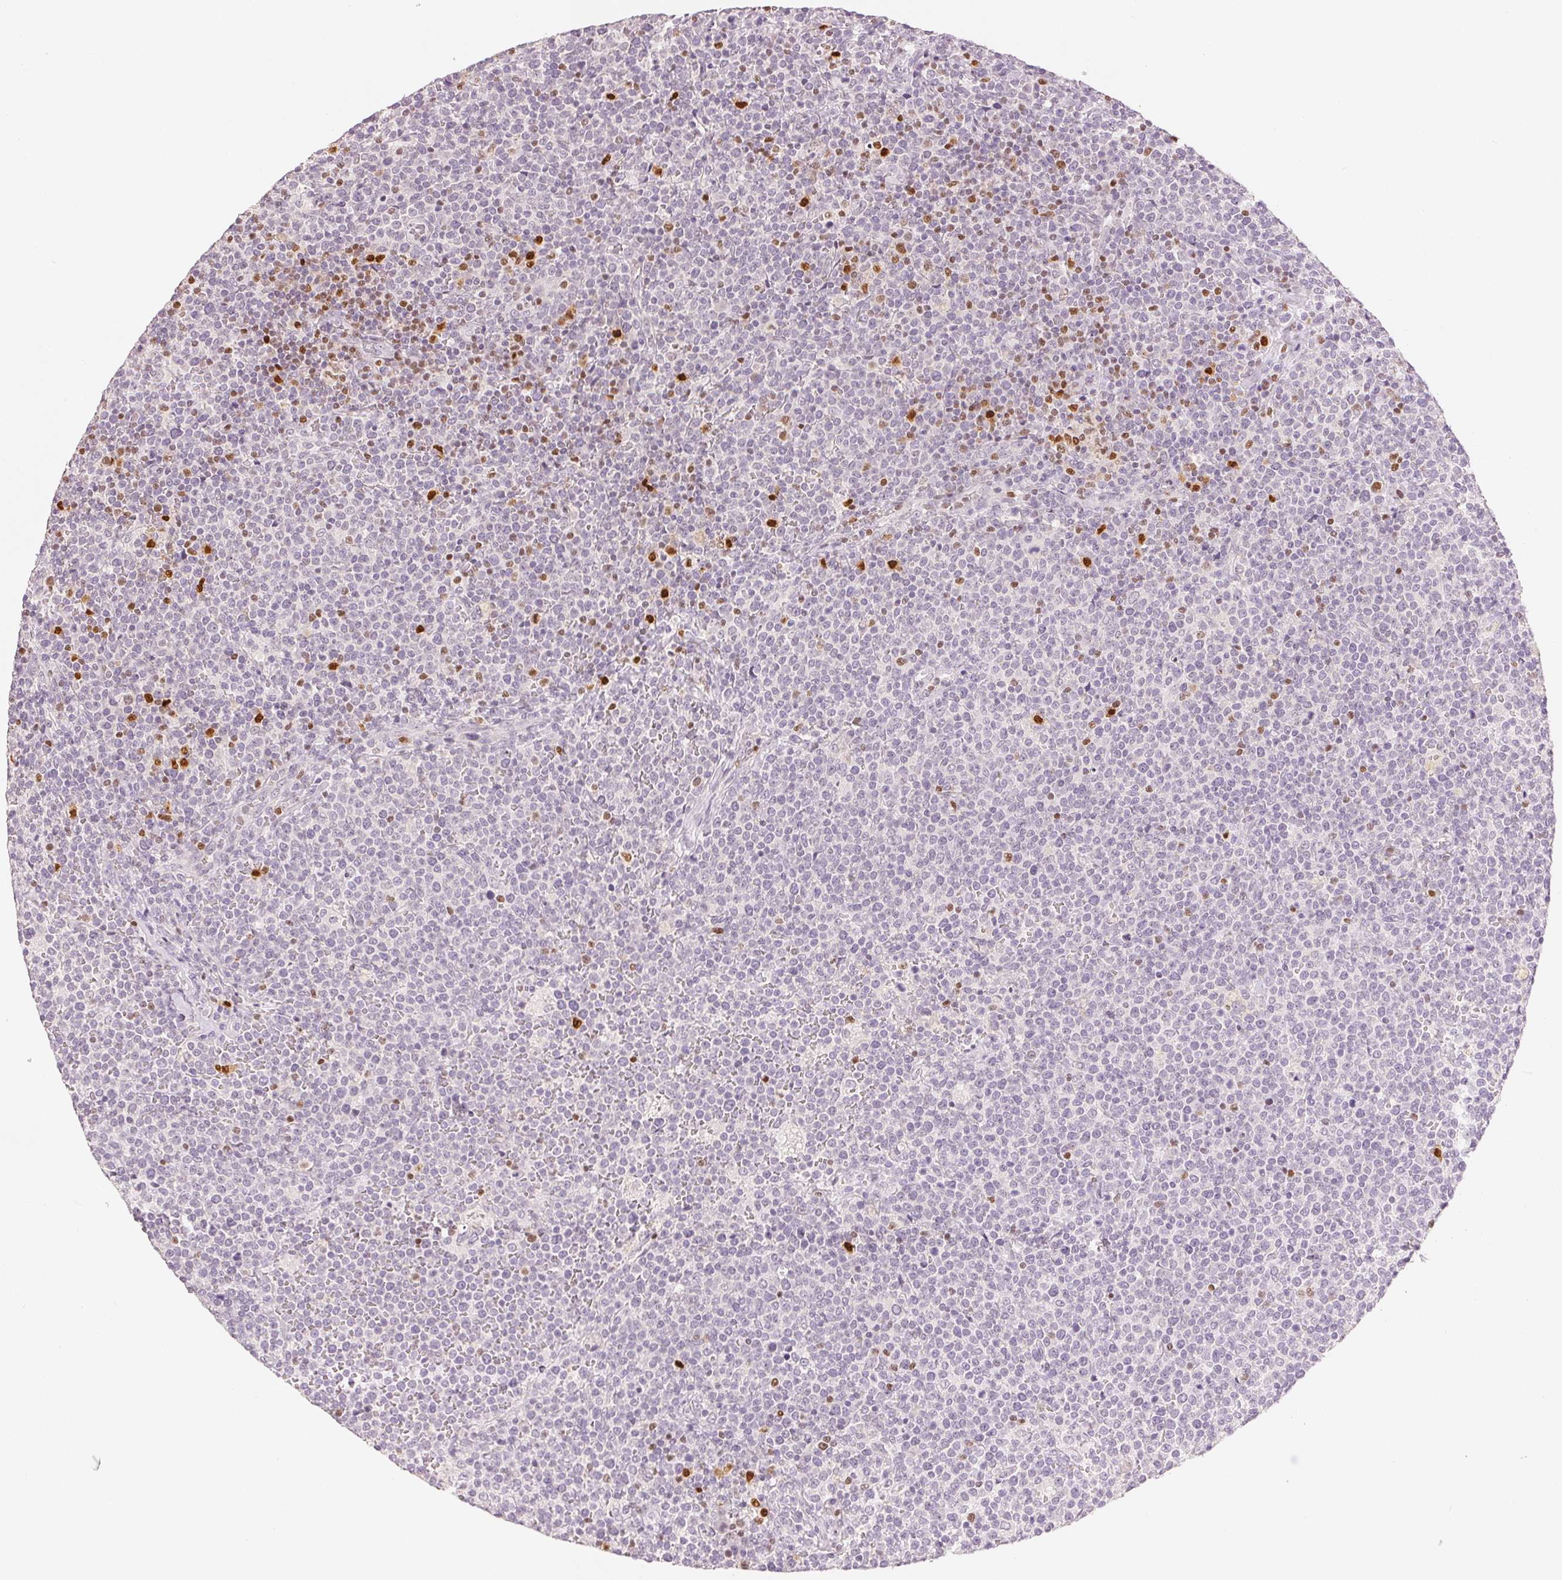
{"staining": {"intensity": "negative", "quantity": "none", "location": "none"}, "tissue": "lymphoma", "cell_type": "Tumor cells", "image_type": "cancer", "snomed": [{"axis": "morphology", "description": "Malignant lymphoma, non-Hodgkin's type, High grade"}, {"axis": "topography", "description": "Lymph node"}], "caption": "High power microscopy image of an immunohistochemistry (IHC) photomicrograph of lymphoma, revealing no significant expression in tumor cells.", "gene": "RUNX2", "patient": {"sex": "male", "age": 61}}